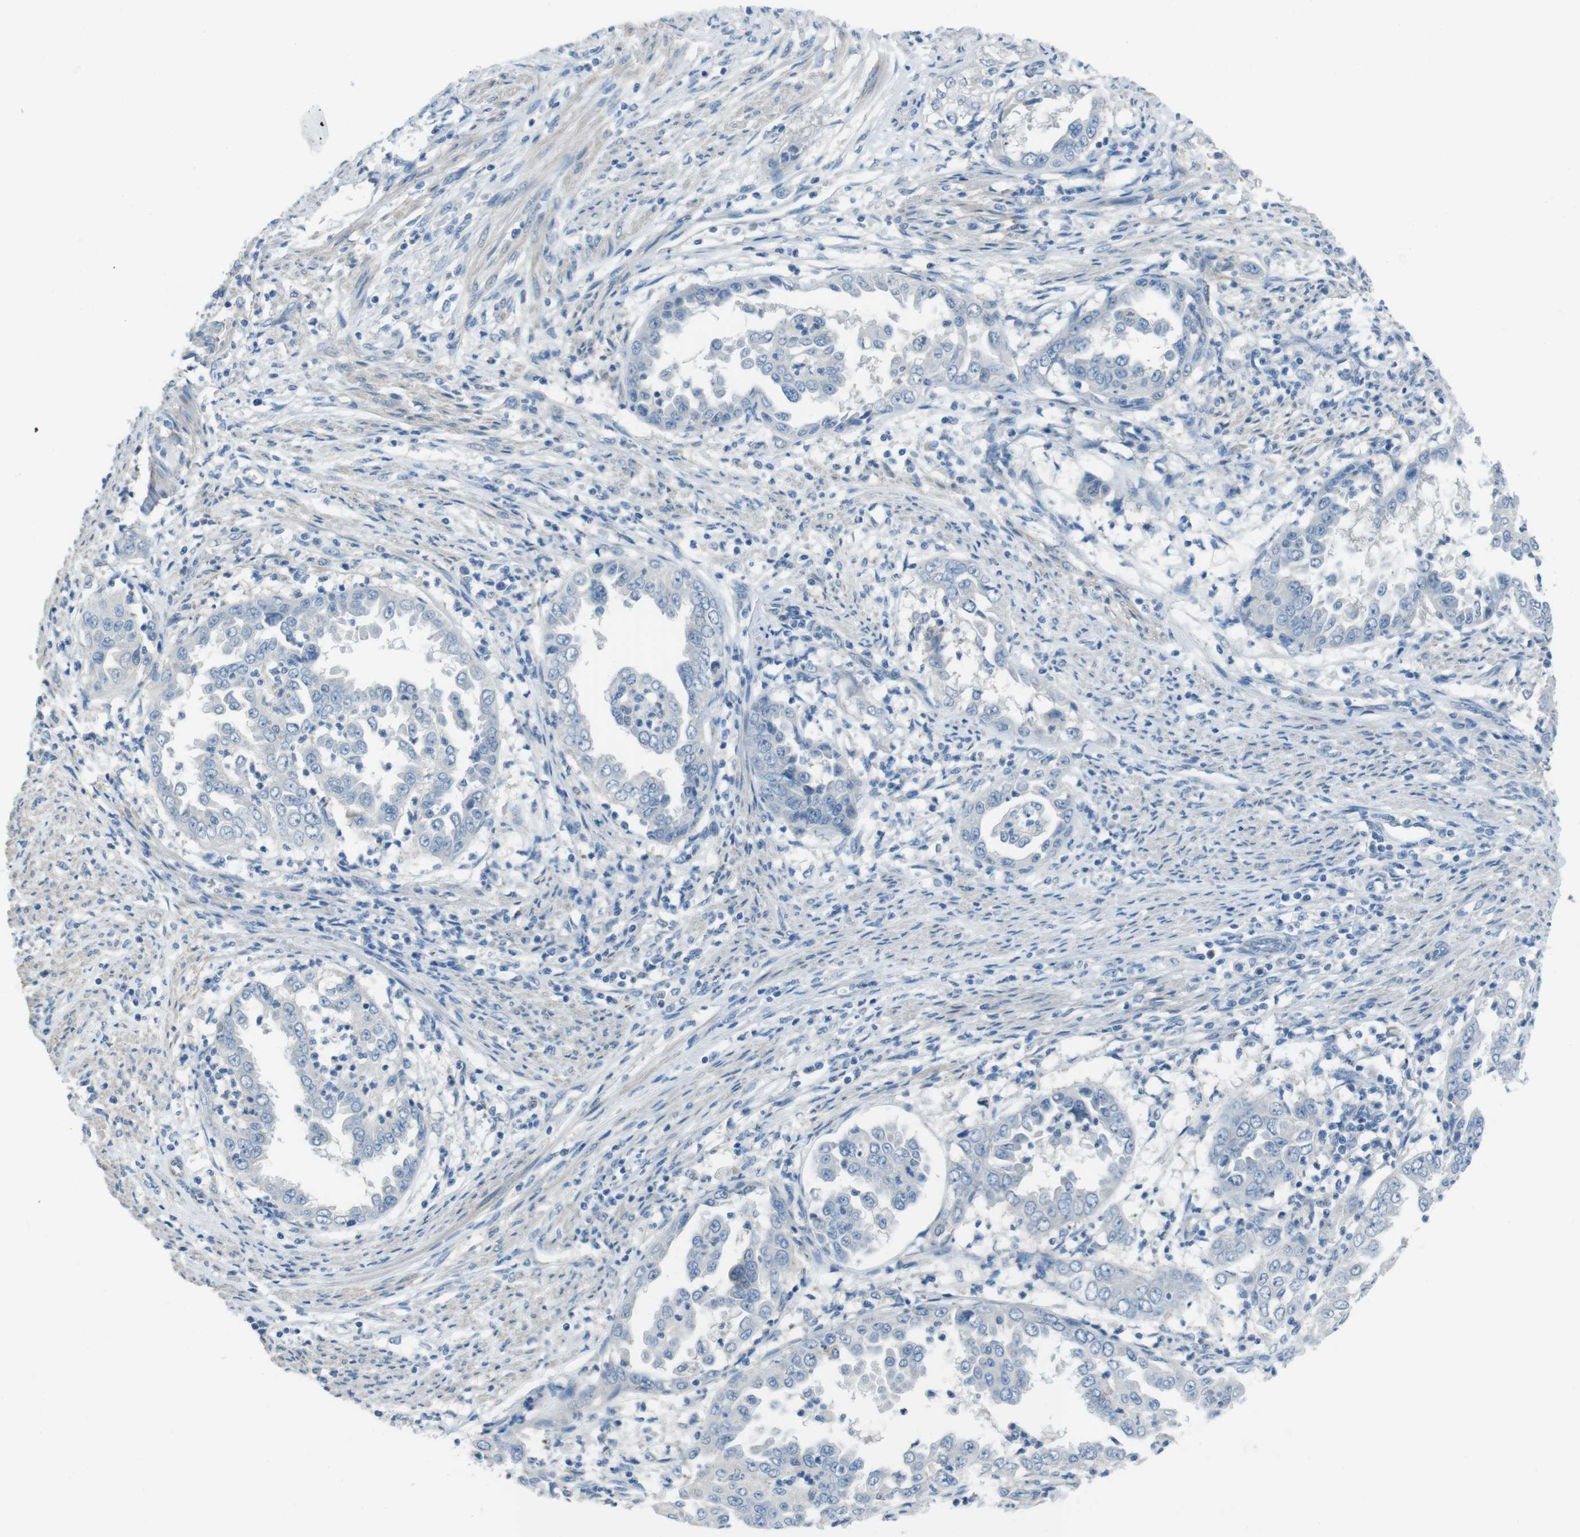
{"staining": {"intensity": "negative", "quantity": "none", "location": "none"}, "tissue": "endometrial cancer", "cell_type": "Tumor cells", "image_type": "cancer", "snomed": [{"axis": "morphology", "description": "Adenocarcinoma, NOS"}, {"axis": "topography", "description": "Endometrium"}], "caption": "A histopathology image of human endometrial adenocarcinoma is negative for staining in tumor cells.", "gene": "CYP2C8", "patient": {"sex": "female", "age": 85}}